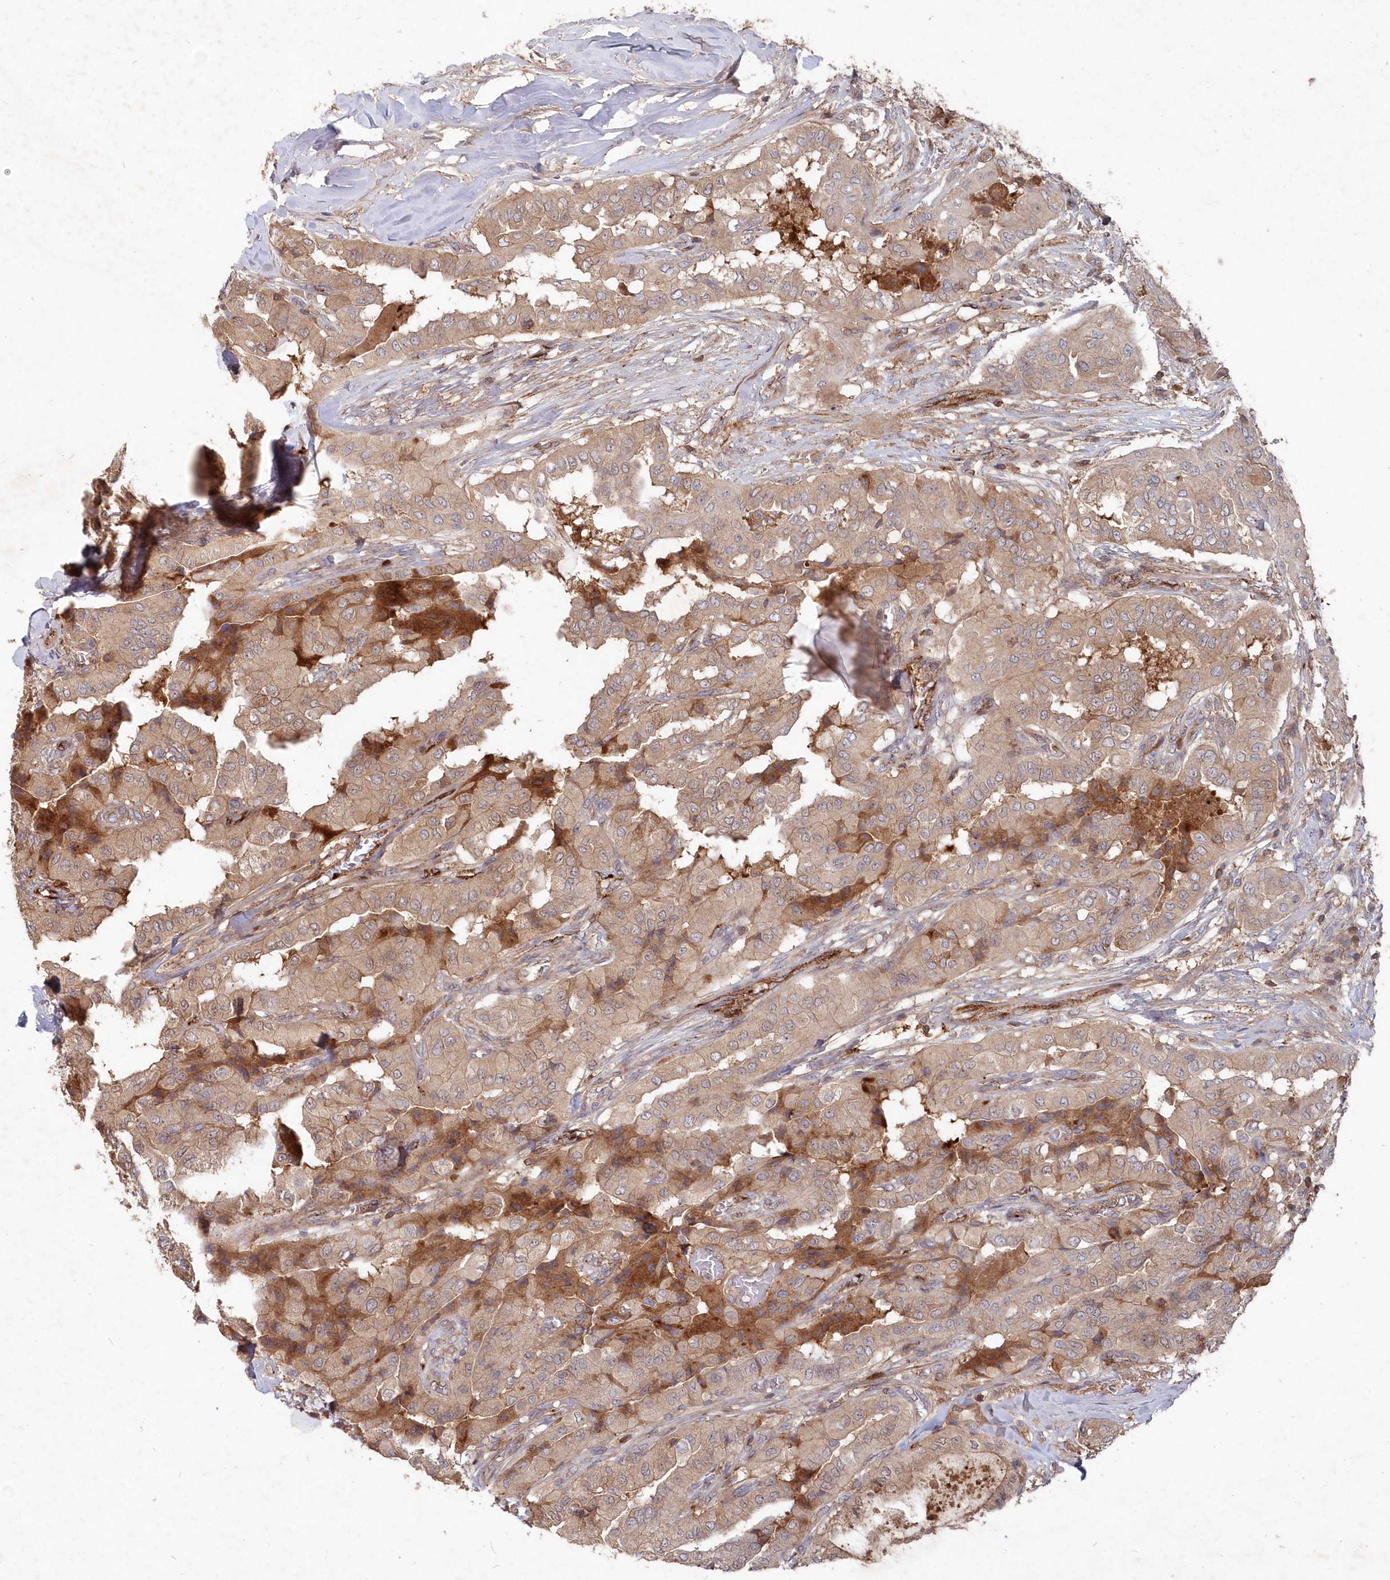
{"staining": {"intensity": "weak", "quantity": ">75%", "location": "cytoplasmic/membranous"}, "tissue": "thyroid cancer", "cell_type": "Tumor cells", "image_type": "cancer", "snomed": [{"axis": "morphology", "description": "Papillary adenocarcinoma, NOS"}, {"axis": "topography", "description": "Thyroid gland"}], "caption": "Human papillary adenocarcinoma (thyroid) stained with a brown dye displays weak cytoplasmic/membranous positive staining in about >75% of tumor cells.", "gene": "ABHD14B", "patient": {"sex": "female", "age": 59}}